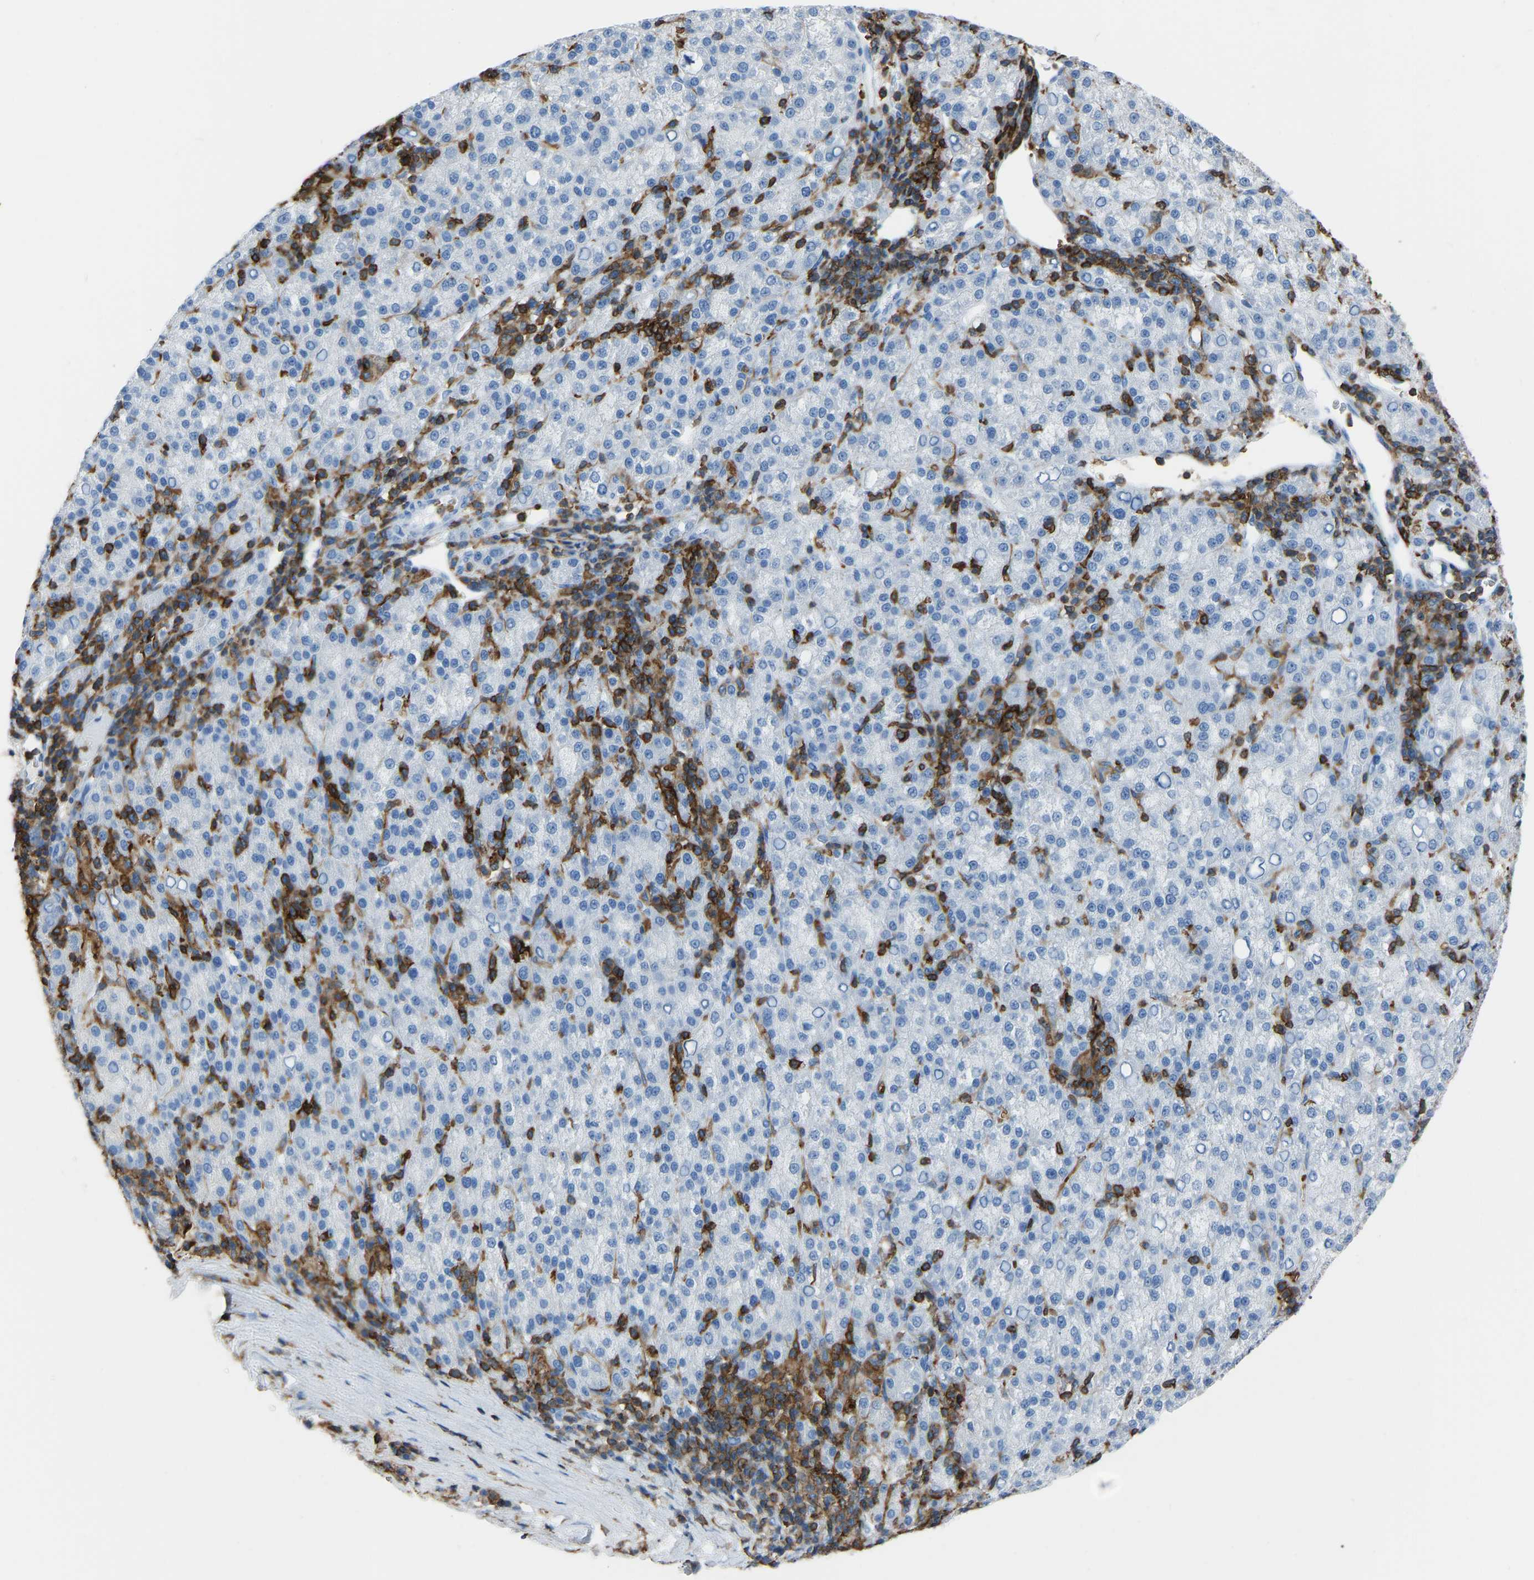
{"staining": {"intensity": "negative", "quantity": "none", "location": "none"}, "tissue": "liver cancer", "cell_type": "Tumor cells", "image_type": "cancer", "snomed": [{"axis": "morphology", "description": "Carcinoma, Hepatocellular, NOS"}, {"axis": "topography", "description": "Liver"}], "caption": "Histopathology image shows no significant protein positivity in tumor cells of liver cancer (hepatocellular carcinoma).", "gene": "LSP1", "patient": {"sex": "female", "age": 58}}